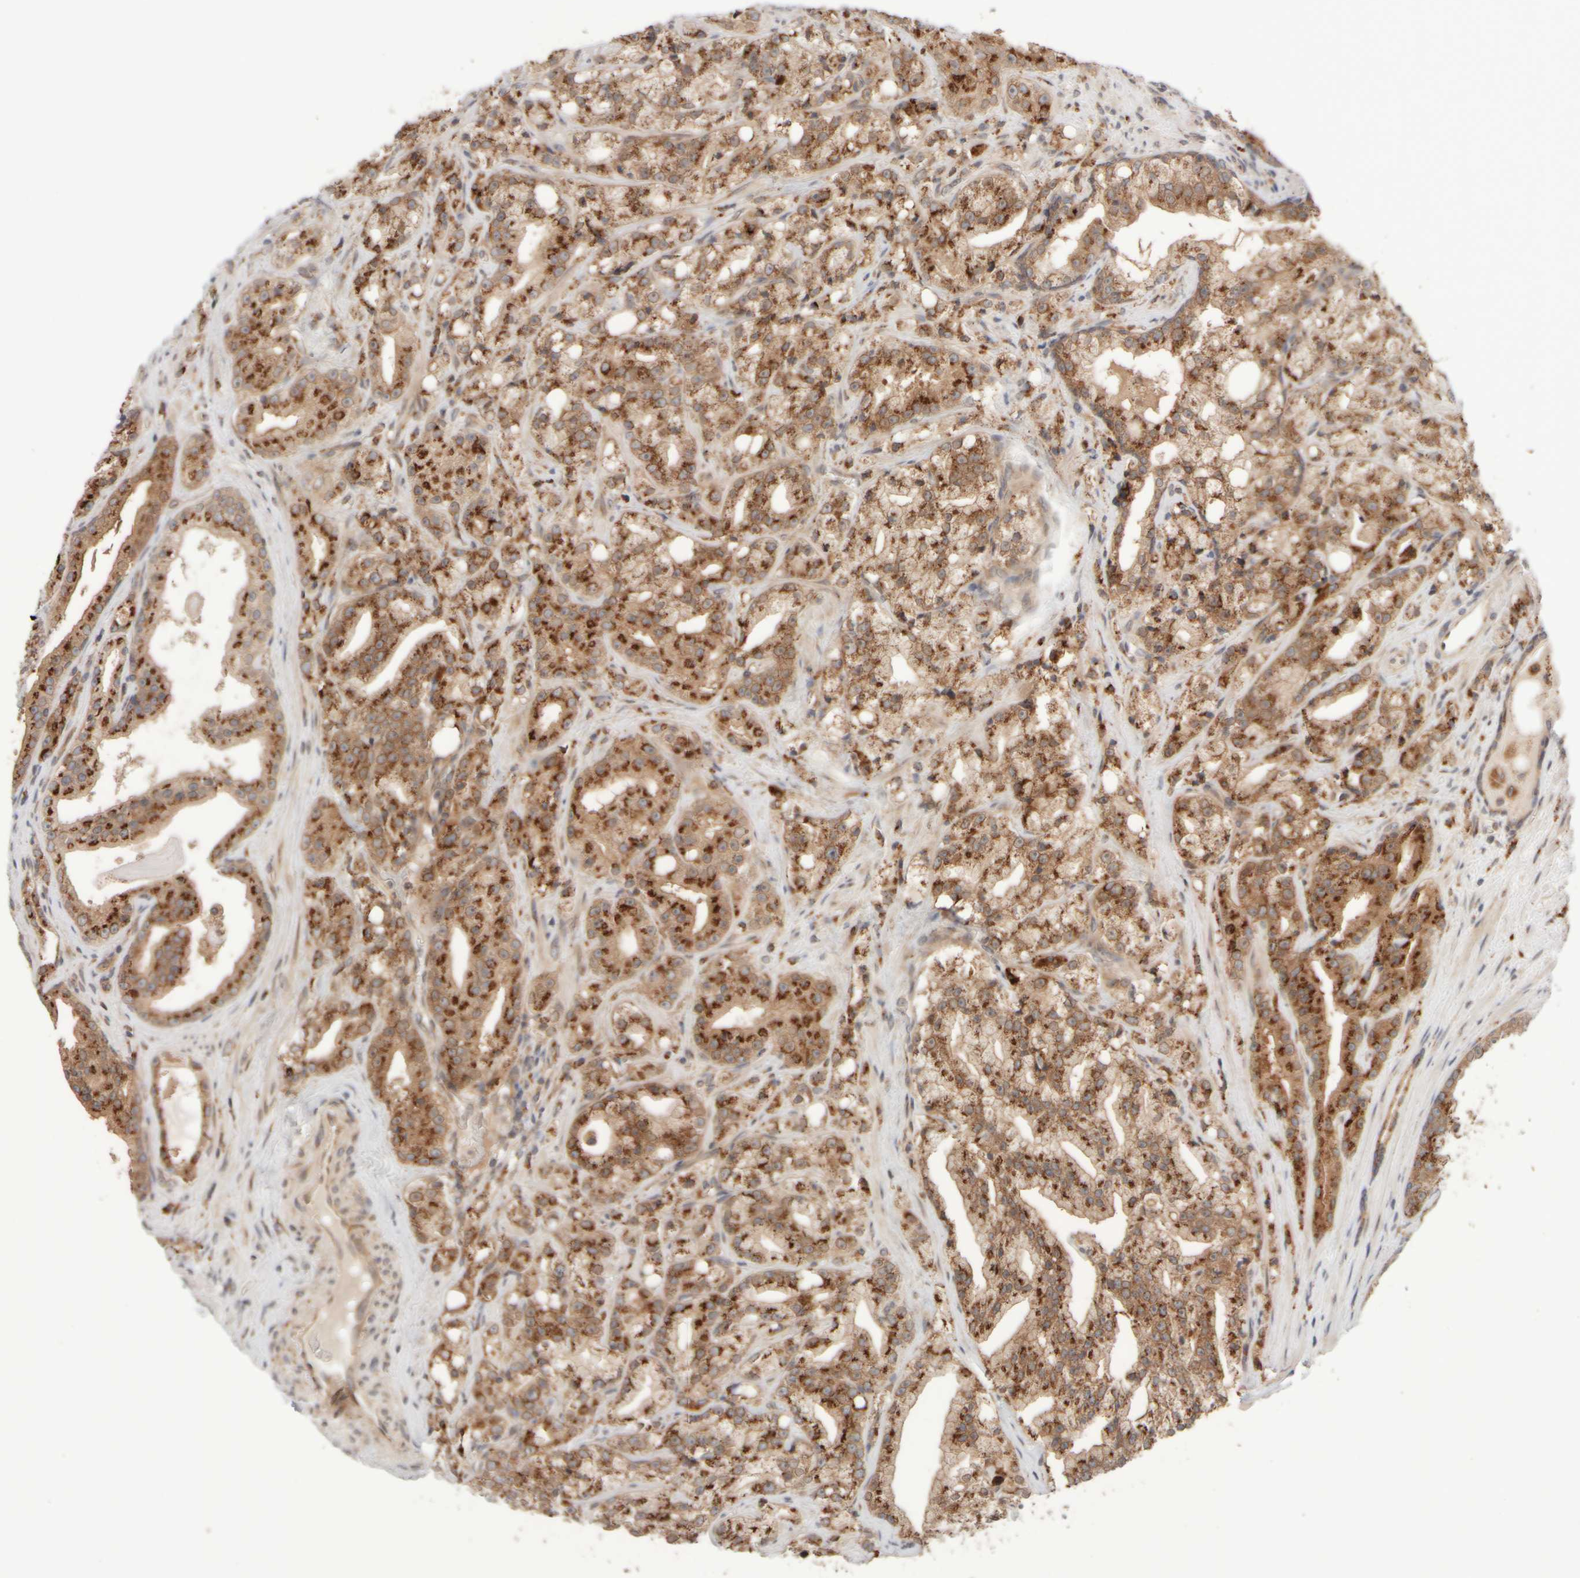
{"staining": {"intensity": "strong", "quantity": ">75%", "location": "cytoplasmic/membranous"}, "tissue": "prostate cancer", "cell_type": "Tumor cells", "image_type": "cancer", "snomed": [{"axis": "morphology", "description": "Adenocarcinoma, High grade"}, {"axis": "topography", "description": "Prostate"}], "caption": "Immunohistochemistry staining of high-grade adenocarcinoma (prostate), which demonstrates high levels of strong cytoplasmic/membranous positivity in about >75% of tumor cells indicating strong cytoplasmic/membranous protein expression. The staining was performed using DAB (brown) for protein detection and nuclei were counterstained in hematoxylin (blue).", "gene": "GCN1", "patient": {"sex": "male", "age": 64}}